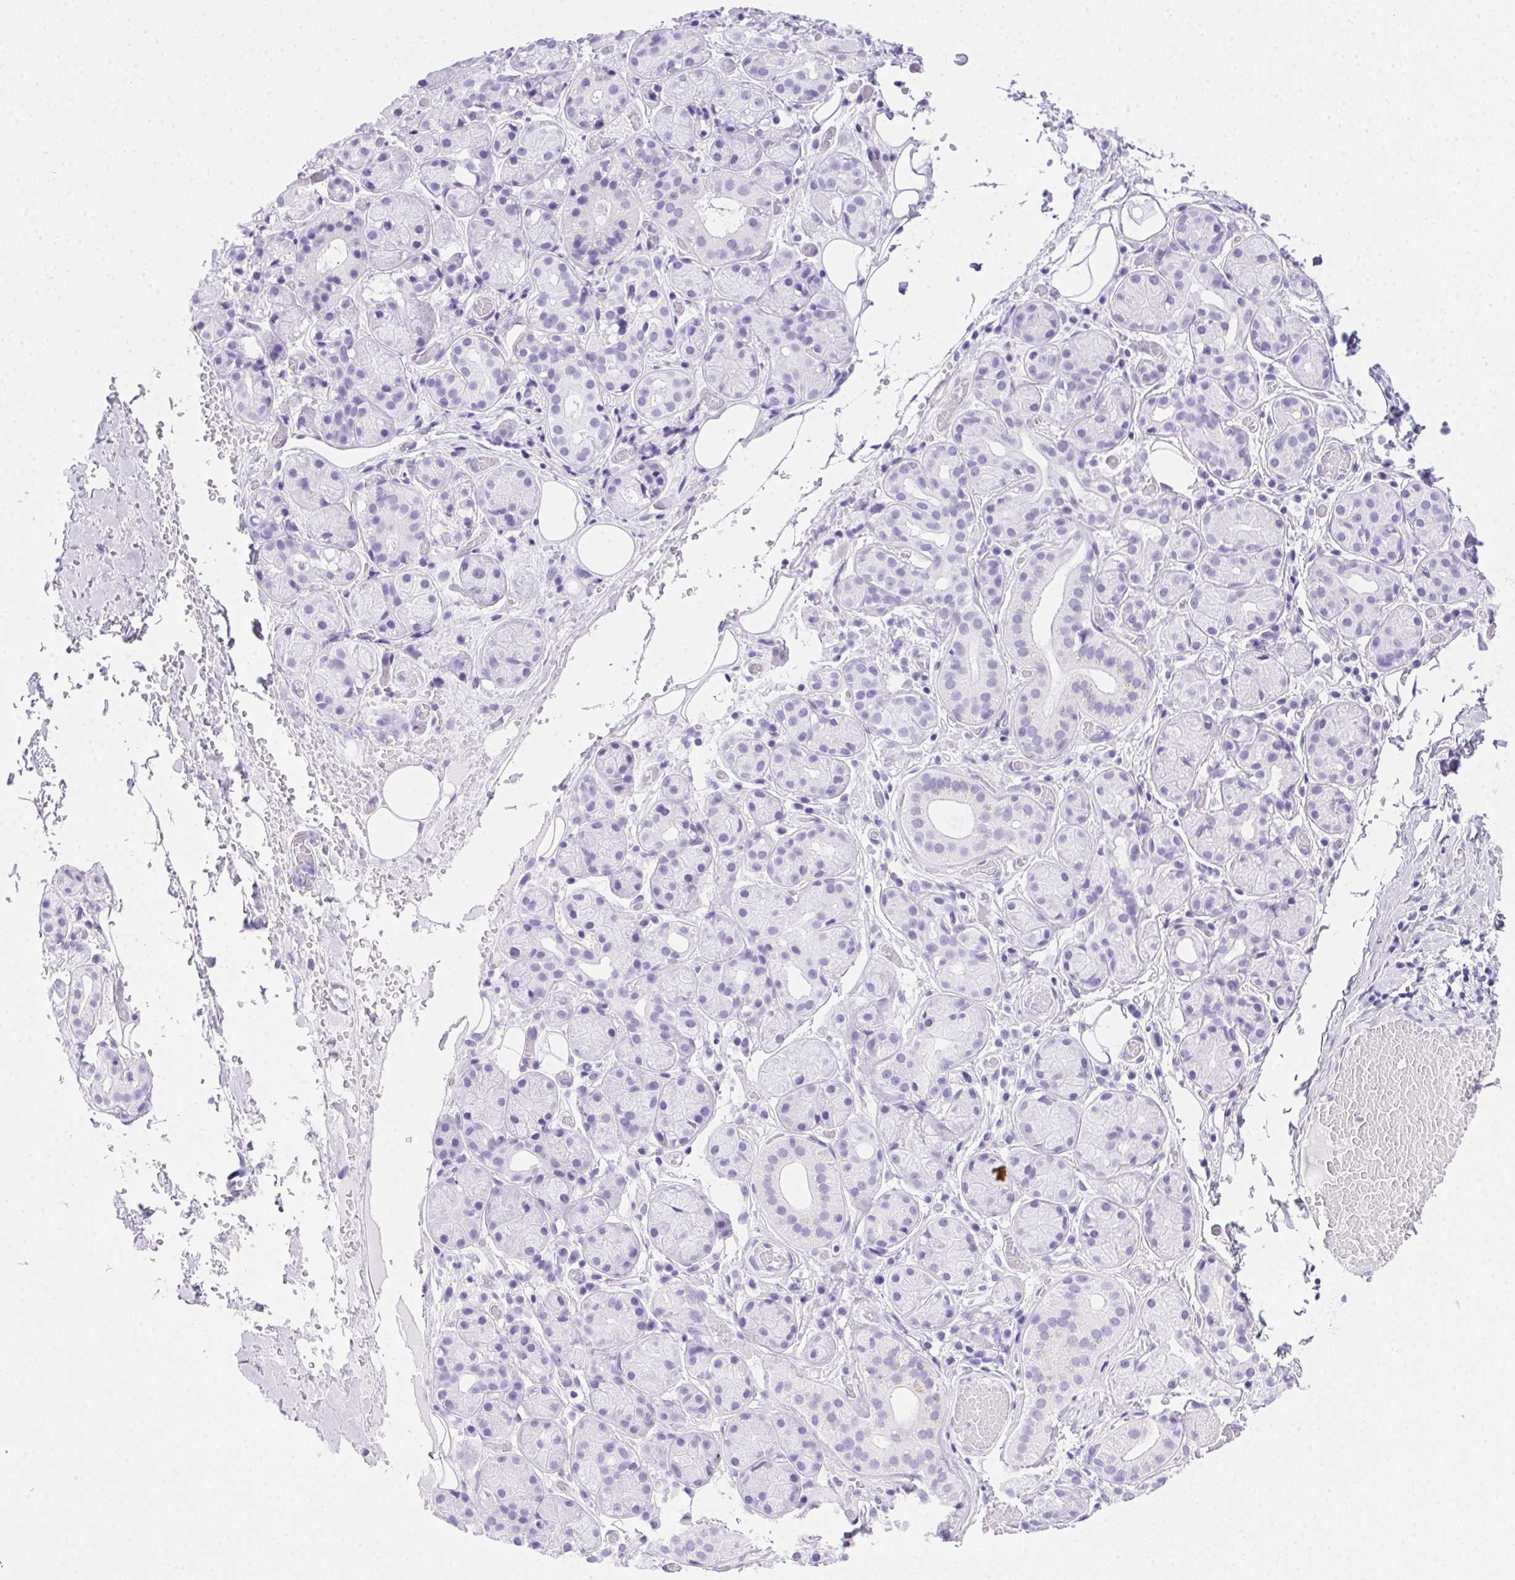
{"staining": {"intensity": "negative", "quantity": "none", "location": "none"}, "tissue": "salivary gland", "cell_type": "Glandular cells", "image_type": "normal", "snomed": [{"axis": "morphology", "description": "Normal tissue, NOS"}, {"axis": "topography", "description": "Salivary gland"}, {"axis": "topography", "description": "Peripheral nerve tissue"}], "caption": "DAB immunohistochemical staining of benign salivary gland exhibits no significant expression in glandular cells.", "gene": "SPACA5B", "patient": {"sex": "male", "age": 71}}